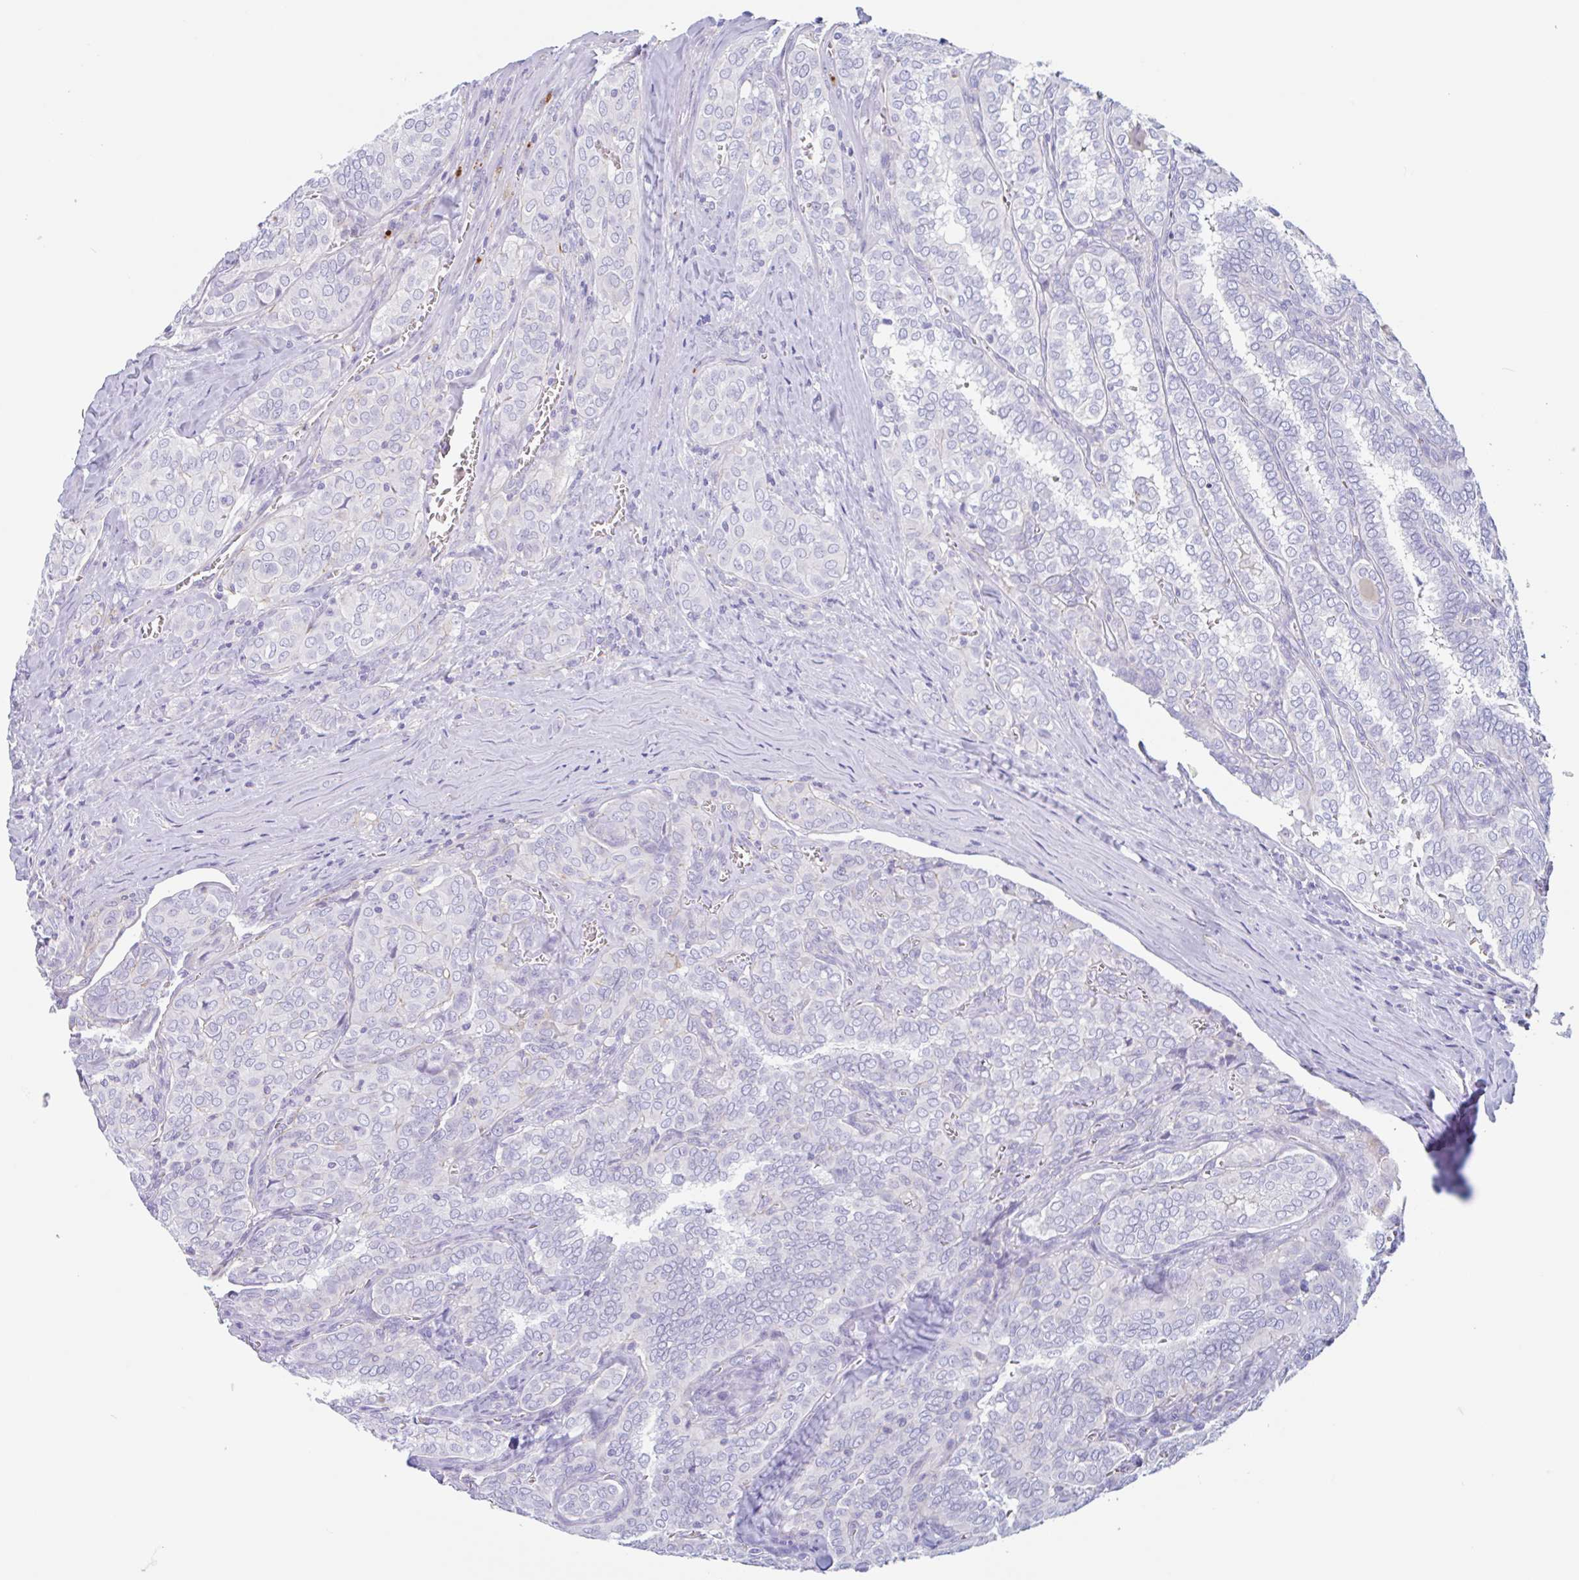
{"staining": {"intensity": "negative", "quantity": "none", "location": "none"}, "tissue": "thyroid cancer", "cell_type": "Tumor cells", "image_type": "cancer", "snomed": [{"axis": "morphology", "description": "Papillary adenocarcinoma, NOS"}, {"axis": "topography", "description": "Thyroid gland"}], "caption": "The photomicrograph displays no significant expression in tumor cells of thyroid papillary adenocarcinoma.", "gene": "LENG9", "patient": {"sex": "female", "age": 30}}